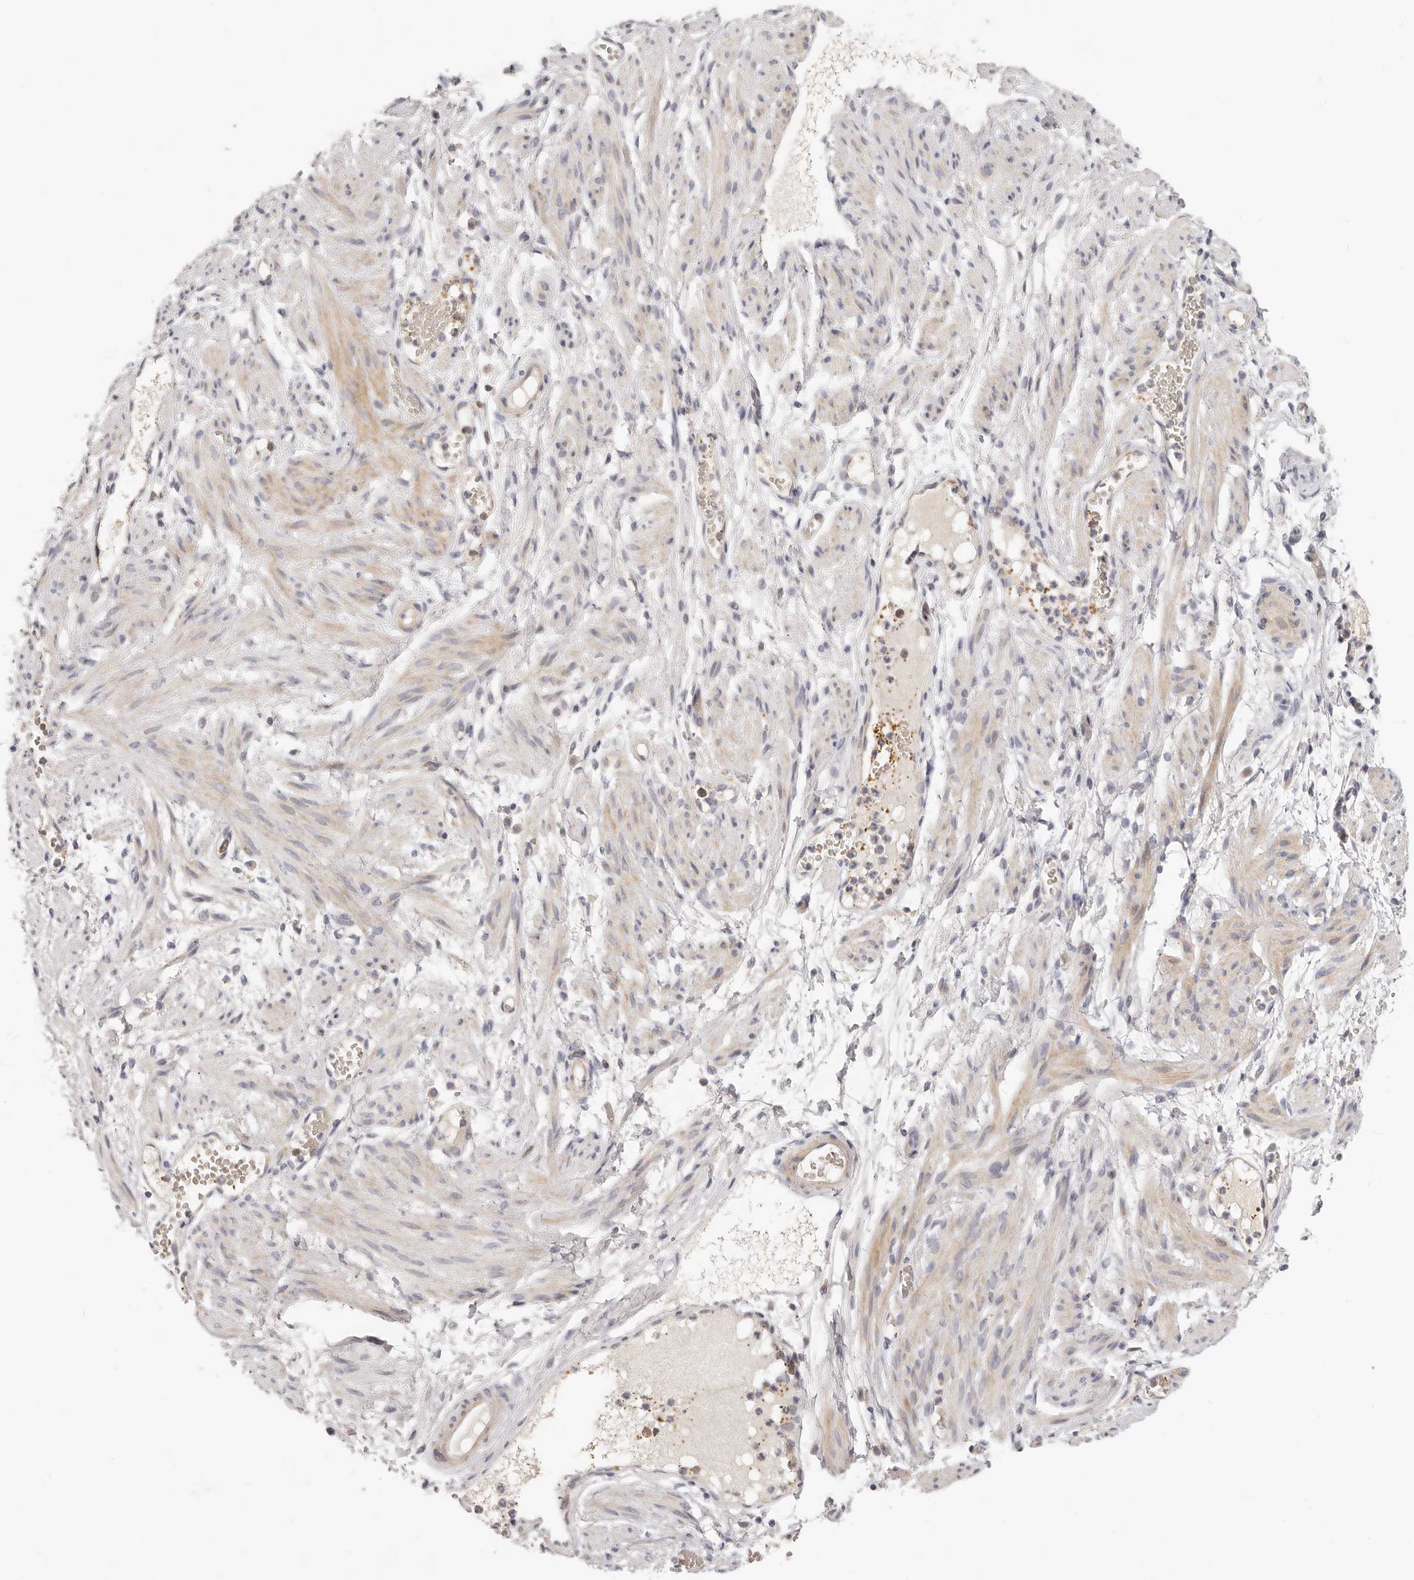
{"staining": {"intensity": "negative", "quantity": "none", "location": "none"}, "tissue": "adipose tissue", "cell_type": "Adipocytes", "image_type": "normal", "snomed": [{"axis": "morphology", "description": "Normal tissue, NOS"}, {"axis": "topography", "description": "Smooth muscle"}, {"axis": "topography", "description": "Peripheral nerve tissue"}], "caption": "Adipocytes show no significant protein staining in benign adipose tissue. The staining was performed using DAB to visualize the protein expression in brown, while the nuclei were stained in blue with hematoxylin (Magnification: 20x).", "gene": "TFB2M", "patient": {"sex": "female", "age": 39}}